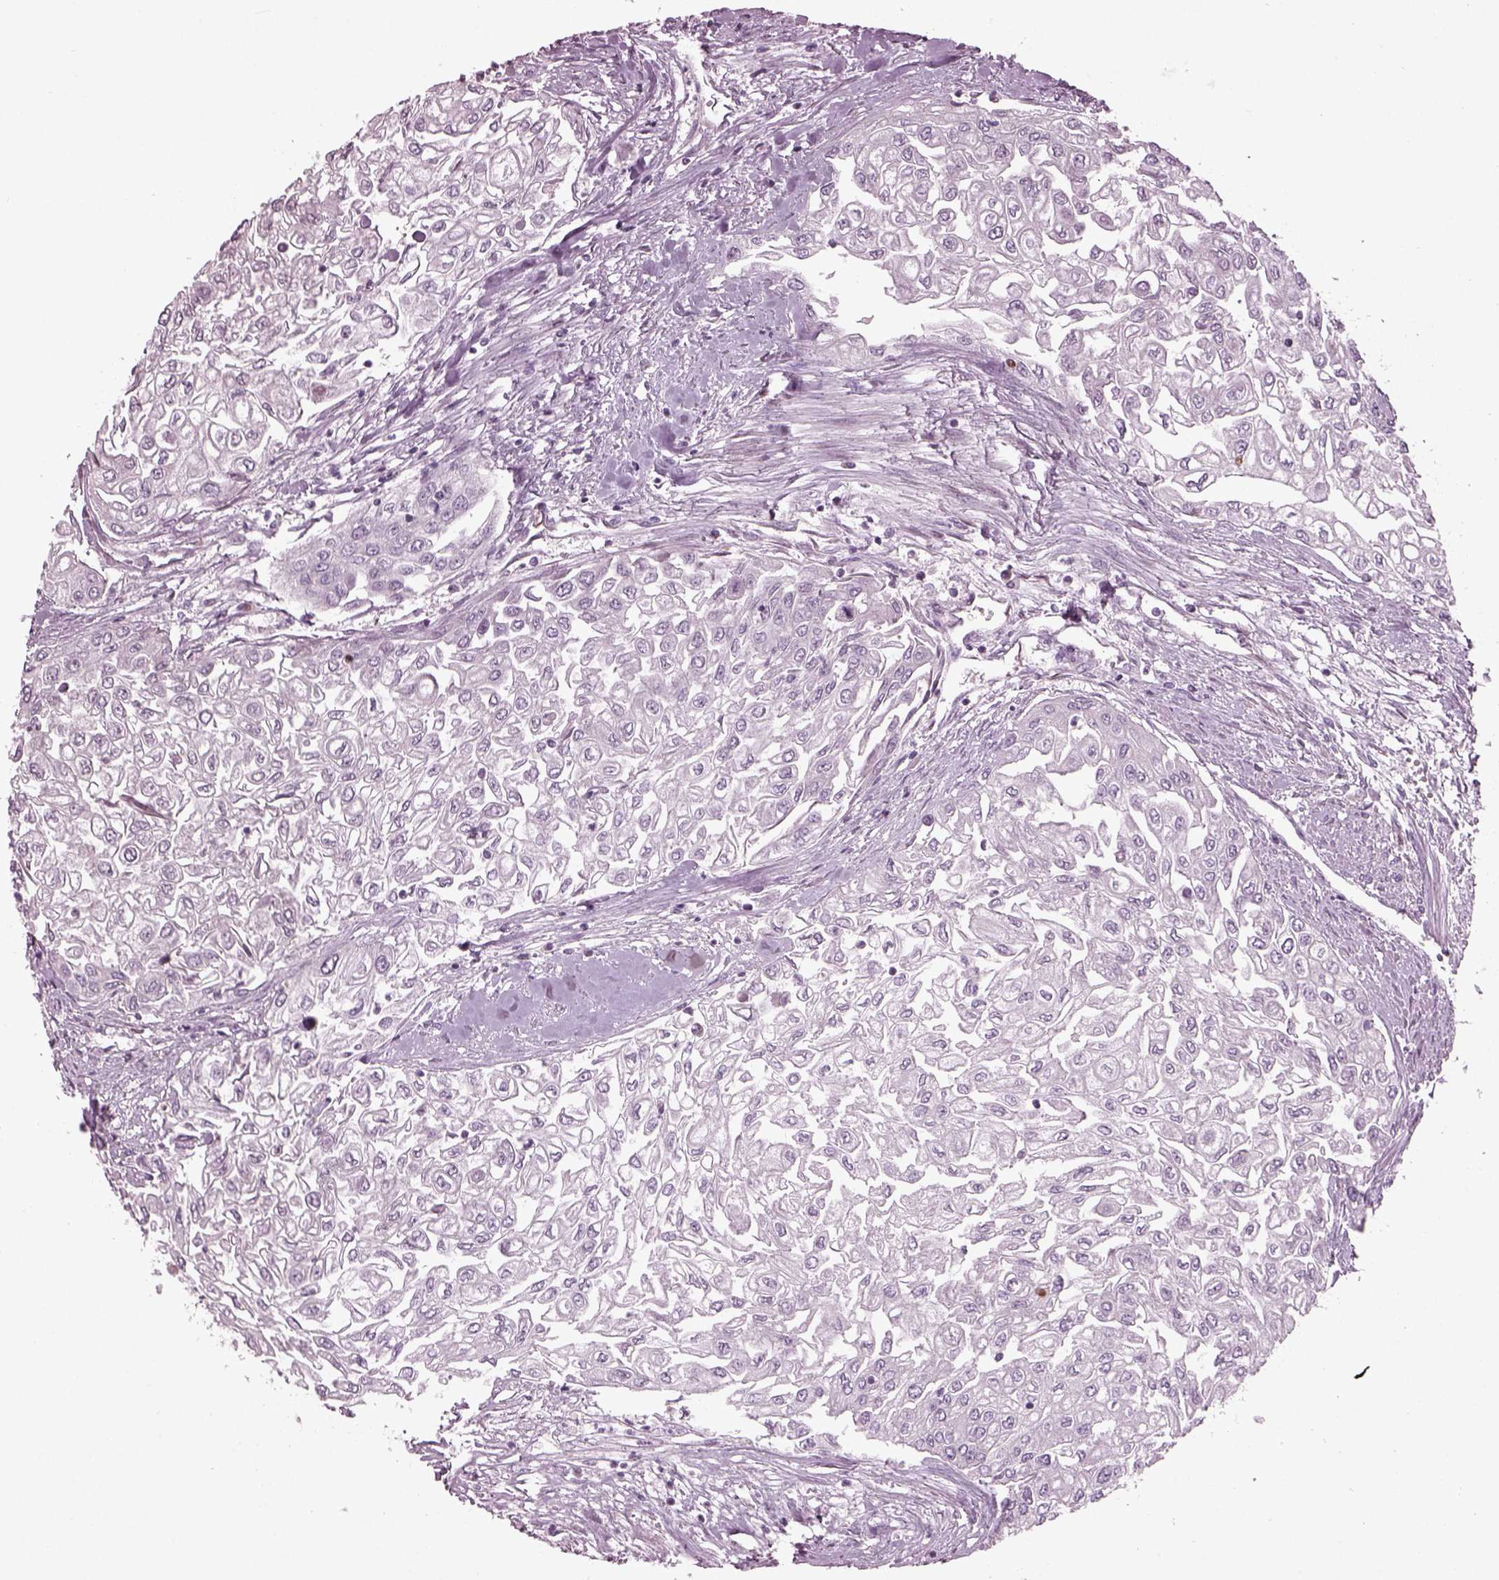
{"staining": {"intensity": "negative", "quantity": "none", "location": "none"}, "tissue": "urothelial cancer", "cell_type": "Tumor cells", "image_type": "cancer", "snomed": [{"axis": "morphology", "description": "Urothelial carcinoma, High grade"}, {"axis": "topography", "description": "Urinary bladder"}], "caption": "A photomicrograph of human urothelial carcinoma (high-grade) is negative for staining in tumor cells.", "gene": "DPYSL5", "patient": {"sex": "male", "age": 62}}